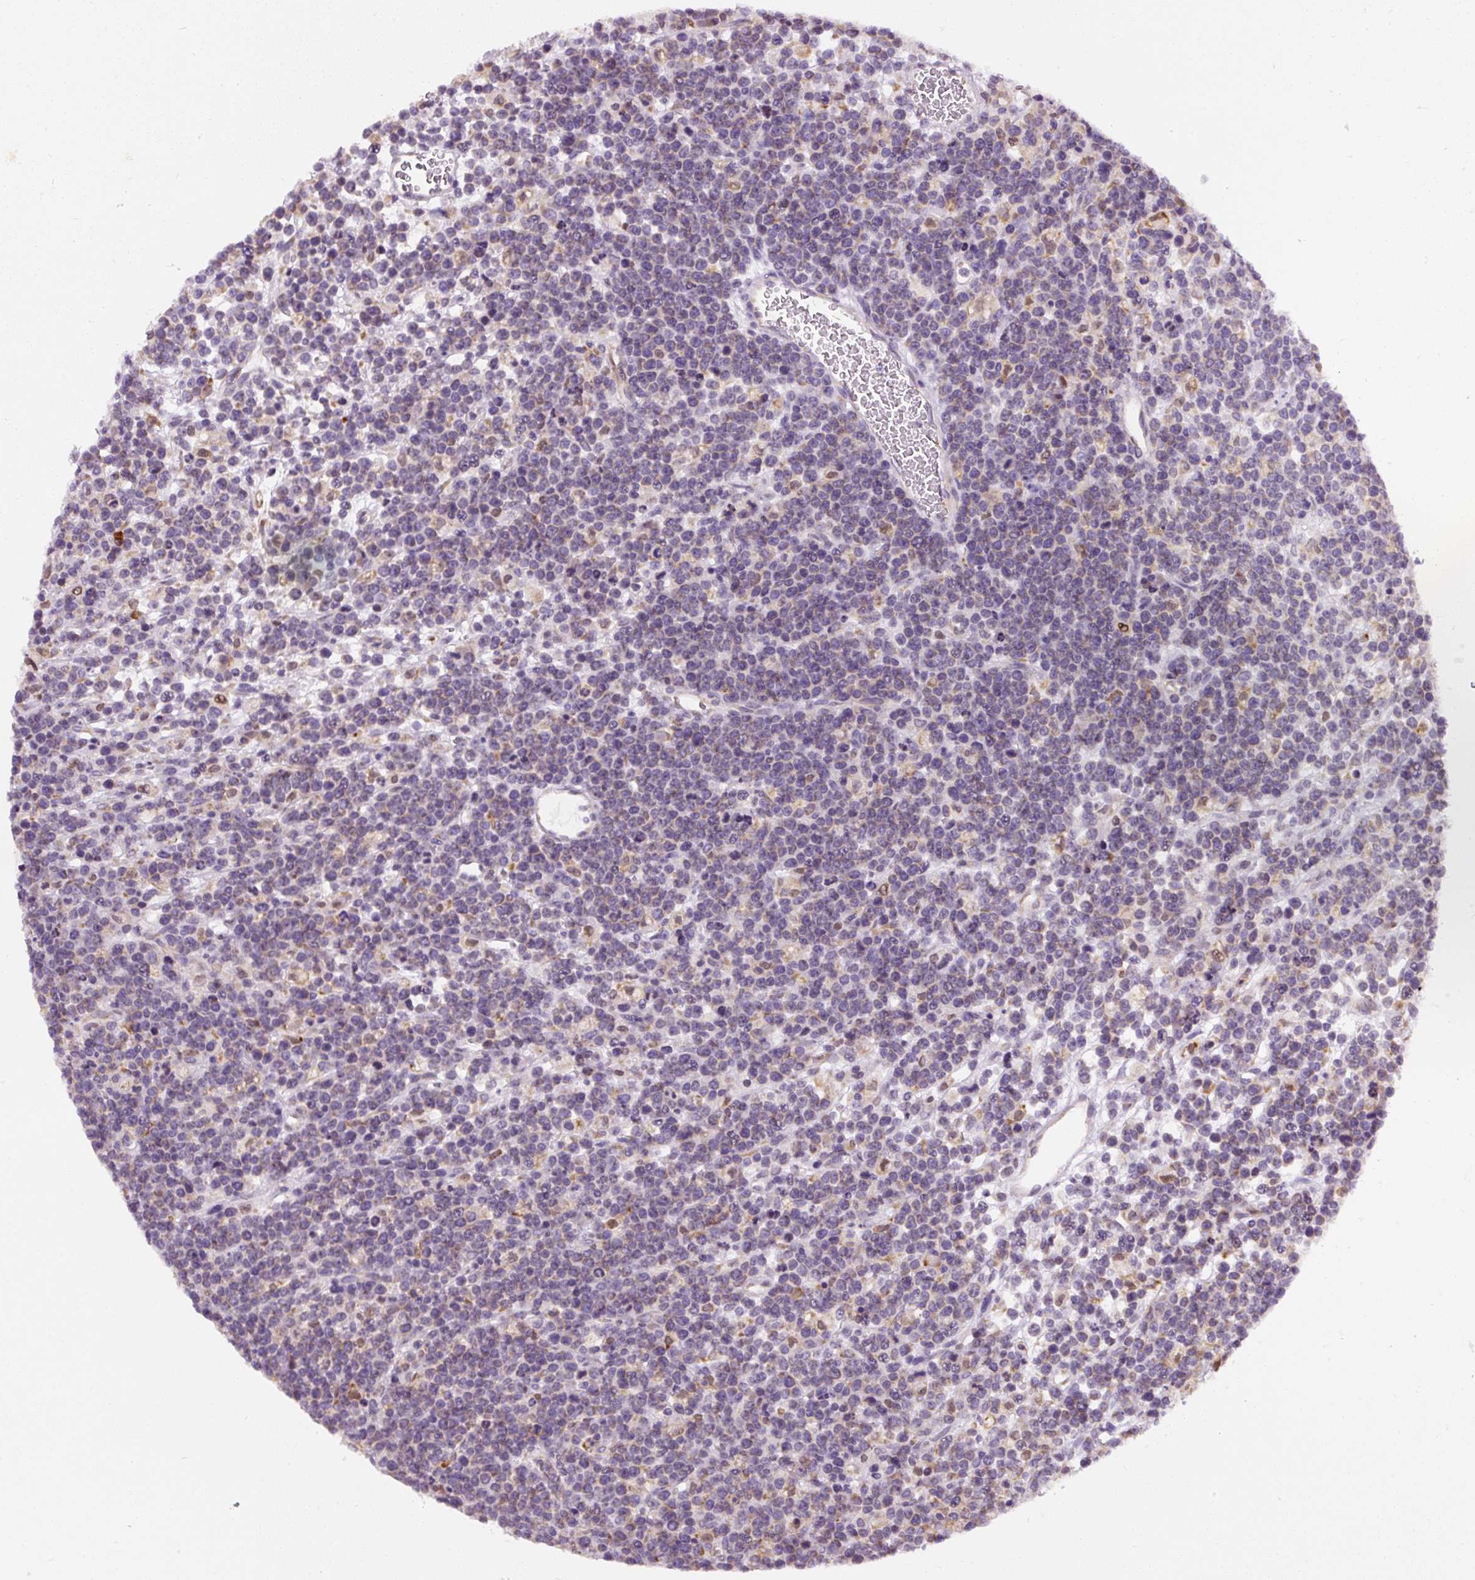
{"staining": {"intensity": "negative", "quantity": "none", "location": "none"}, "tissue": "lymphoma", "cell_type": "Tumor cells", "image_type": "cancer", "snomed": [{"axis": "morphology", "description": "Malignant lymphoma, non-Hodgkin's type, High grade"}, {"axis": "topography", "description": "Ovary"}], "caption": "This histopathology image is of lymphoma stained with immunohistochemistry (IHC) to label a protein in brown with the nuclei are counter-stained blue. There is no staining in tumor cells.", "gene": "DDOST", "patient": {"sex": "female", "age": 56}}